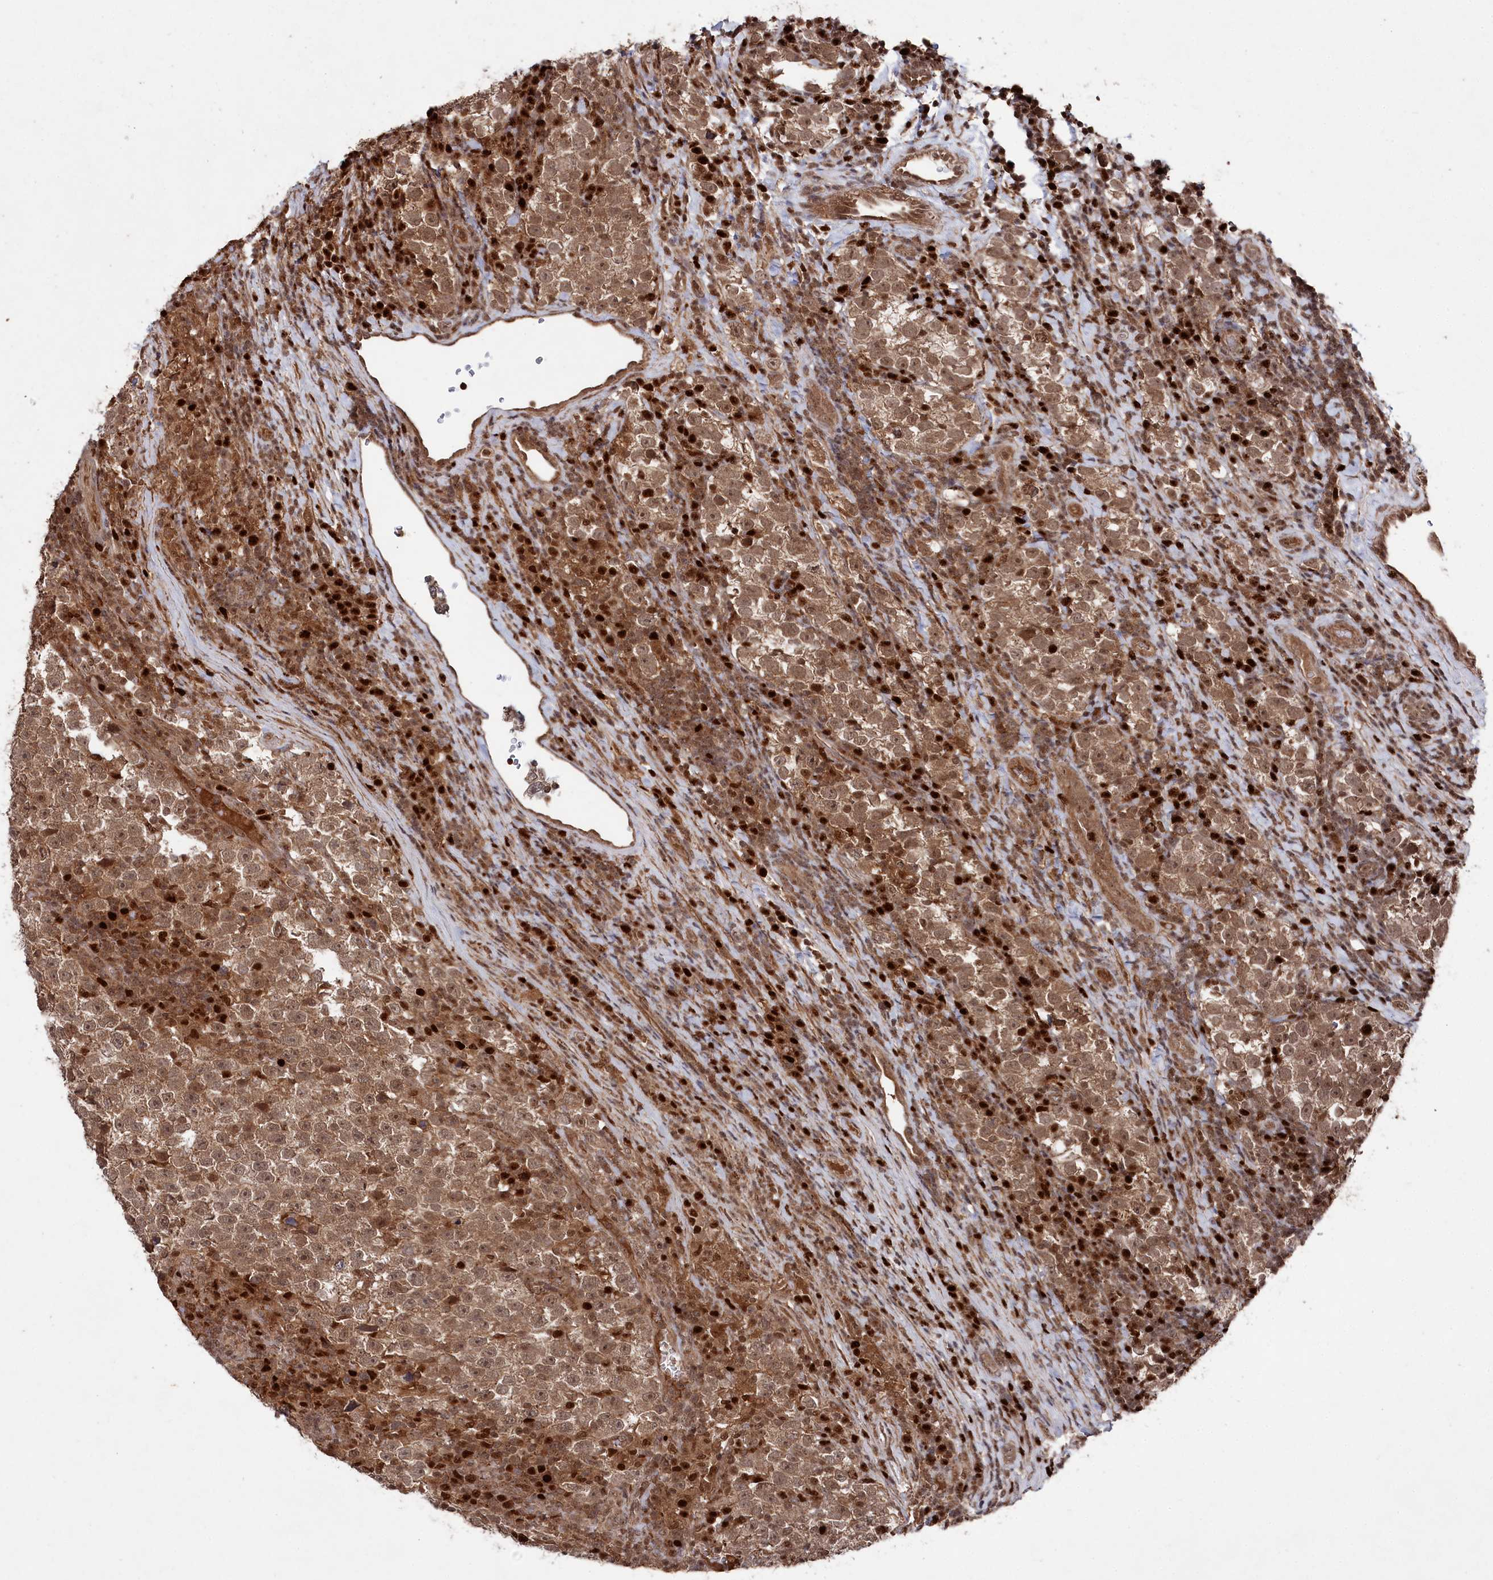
{"staining": {"intensity": "moderate", "quantity": ">75%", "location": "cytoplasmic/membranous,nuclear"}, "tissue": "testis cancer", "cell_type": "Tumor cells", "image_type": "cancer", "snomed": [{"axis": "morphology", "description": "Normal tissue, NOS"}, {"axis": "morphology", "description": "Seminoma, NOS"}, {"axis": "topography", "description": "Testis"}], "caption": "Protein positivity by immunohistochemistry (IHC) demonstrates moderate cytoplasmic/membranous and nuclear expression in about >75% of tumor cells in testis seminoma.", "gene": "BORCS7", "patient": {"sex": "male", "age": 43}}